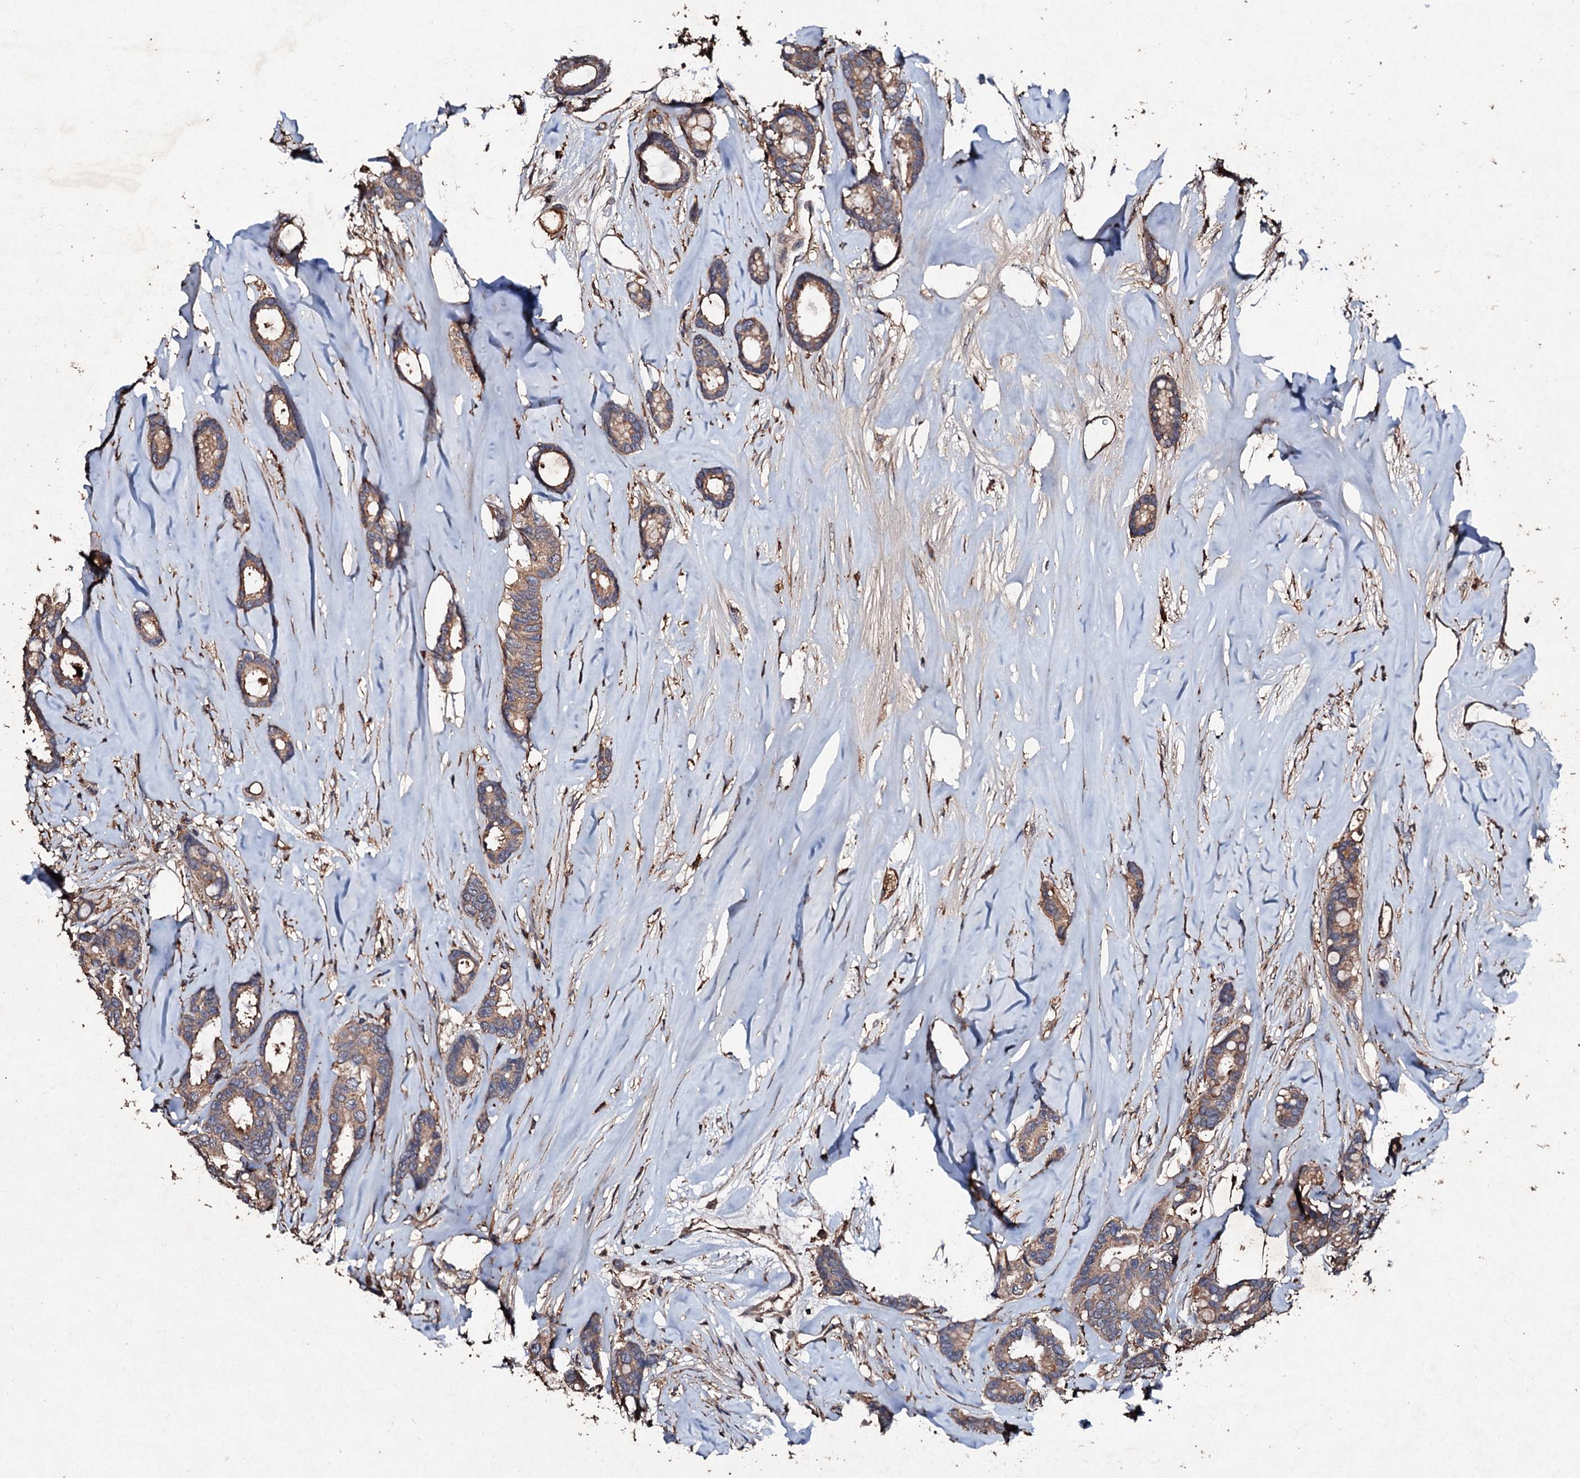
{"staining": {"intensity": "moderate", "quantity": ">75%", "location": "cytoplasmic/membranous"}, "tissue": "breast cancer", "cell_type": "Tumor cells", "image_type": "cancer", "snomed": [{"axis": "morphology", "description": "Duct carcinoma"}, {"axis": "topography", "description": "Breast"}], "caption": "Immunohistochemical staining of breast cancer displays medium levels of moderate cytoplasmic/membranous staining in about >75% of tumor cells.", "gene": "KERA", "patient": {"sex": "female", "age": 87}}